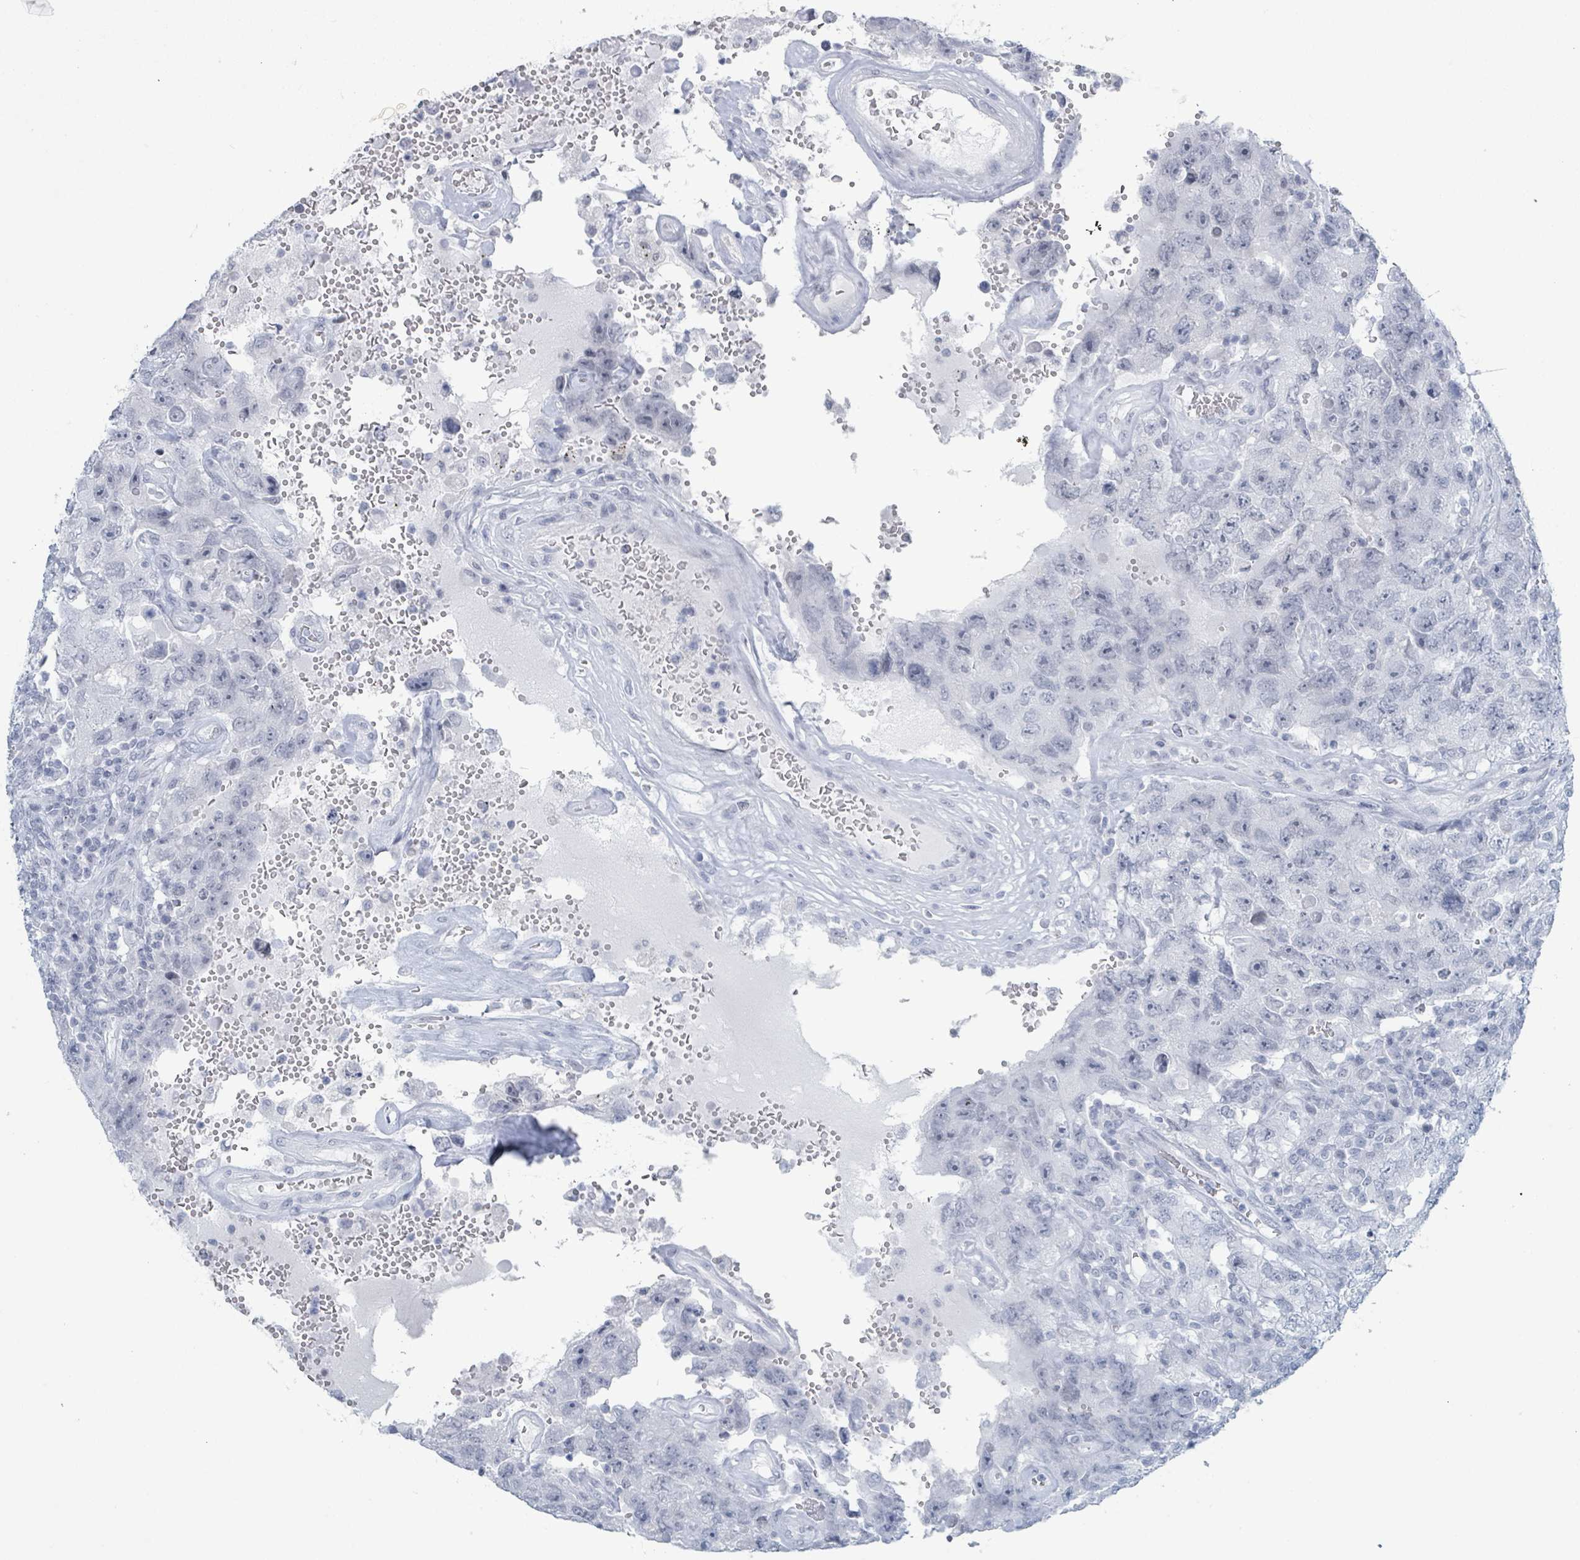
{"staining": {"intensity": "negative", "quantity": "none", "location": "none"}, "tissue": "testis cancer", "cell_type": "Tumor cells", "image_type": "cancer", "snomed": [{"axis": "morphology", "description": "Carcinoma, Embryonal, NOS"}, {"axis": "topography", "description": "Testis"}], "caption": "IHC of testis embryonal carcinoma demonstrates no staining in tumor cells.", "gene": "GPR15LG", "patient": {"sex": "male", "age": 26}}